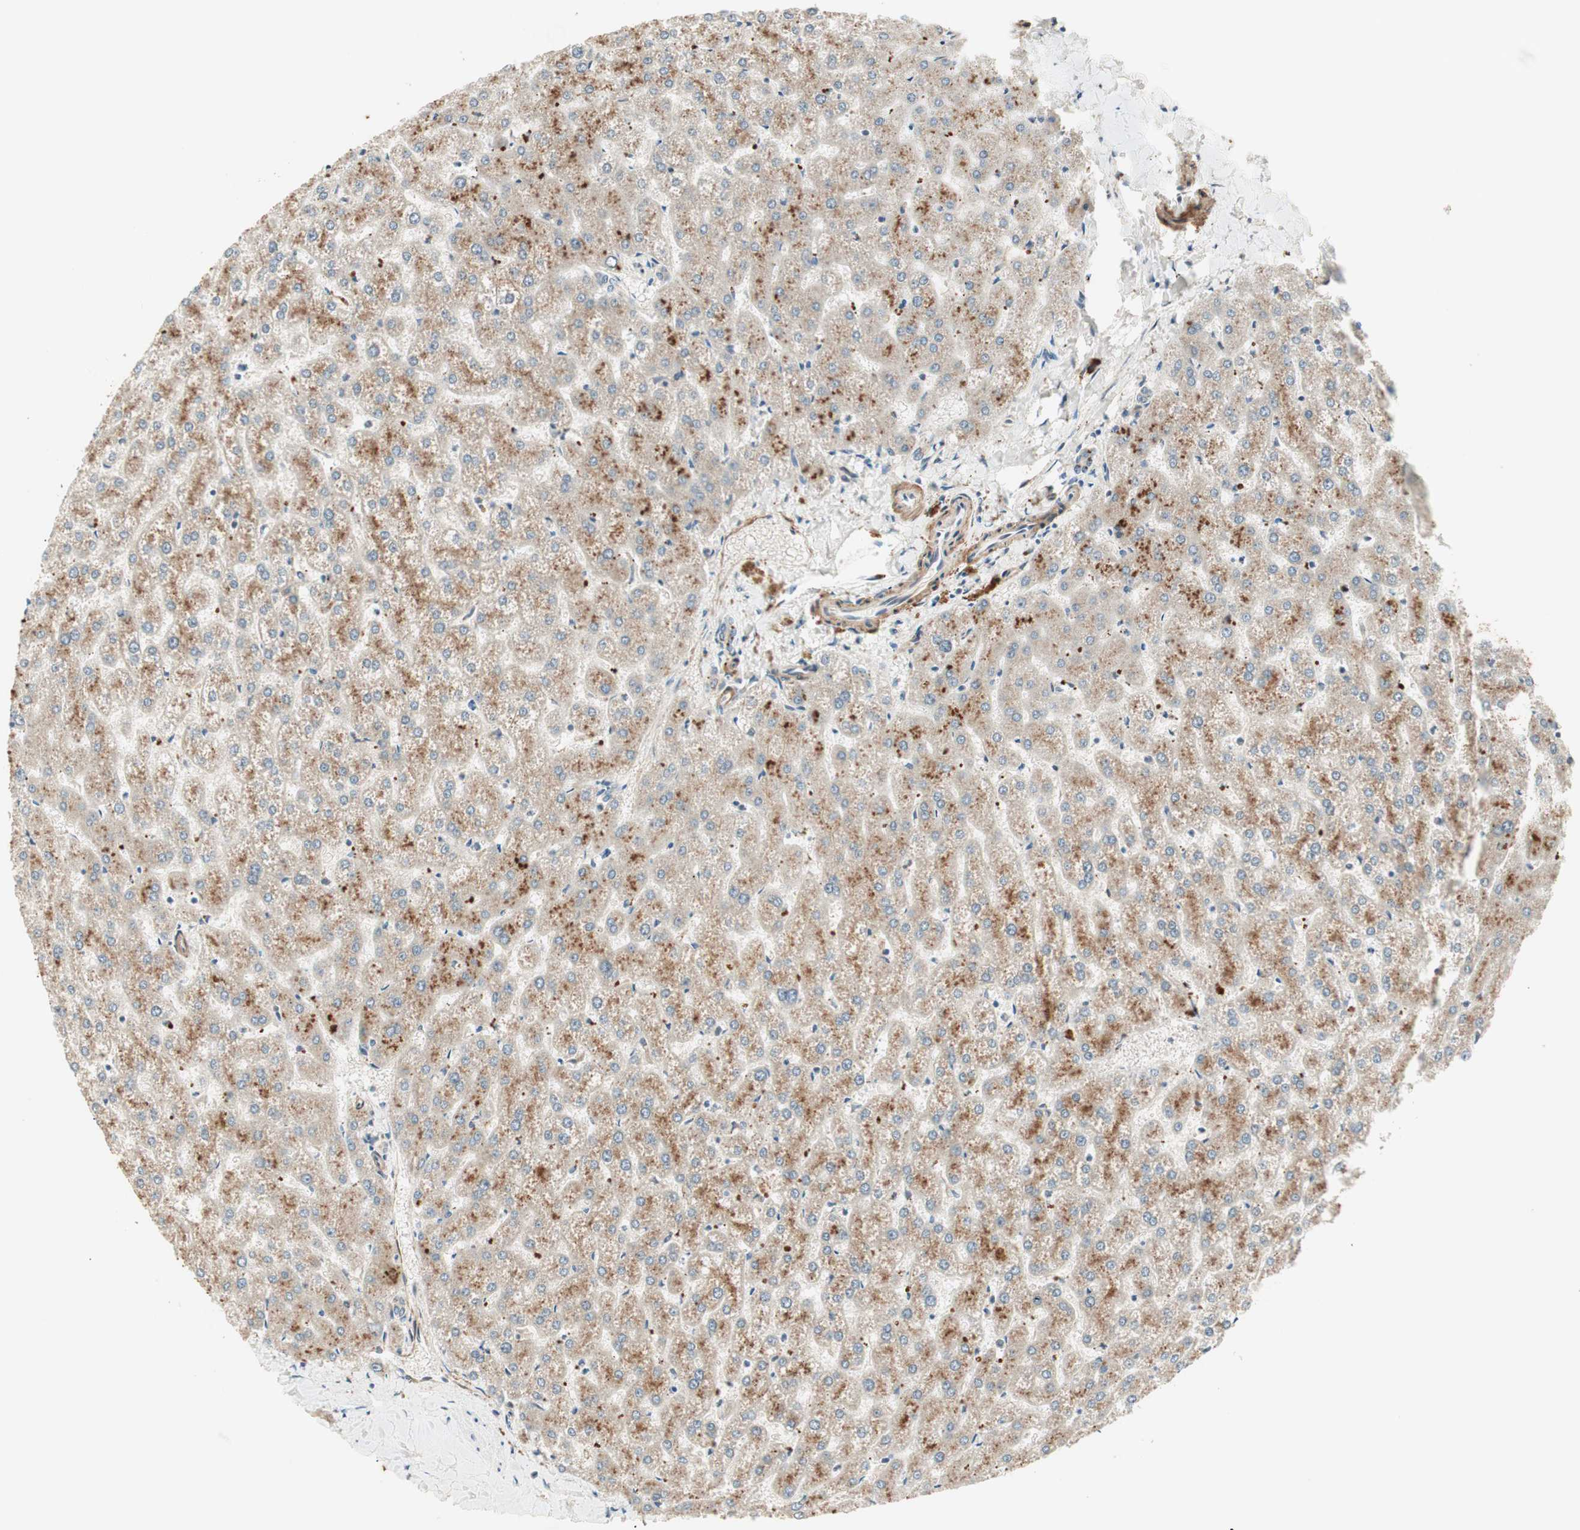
{"staining": {"intensity": "negative", "quantity": "none", "location": "none"}, "tissue": "liver", "cell_type": "Cholangiocytes", "image_type": "normal", "snomed": [{"axis": "morphology", "description": "Normal tissue, NOS"}, {"axis": "topography", "description": "Liver"}], "caption": "Benign liver was stained to show a protein in brown. There is no significant staining in cholangiocytes. (DAB IHC, high magnification).", "gene": "SFRP1", "patient": {"sex": "female", "age": 32}}